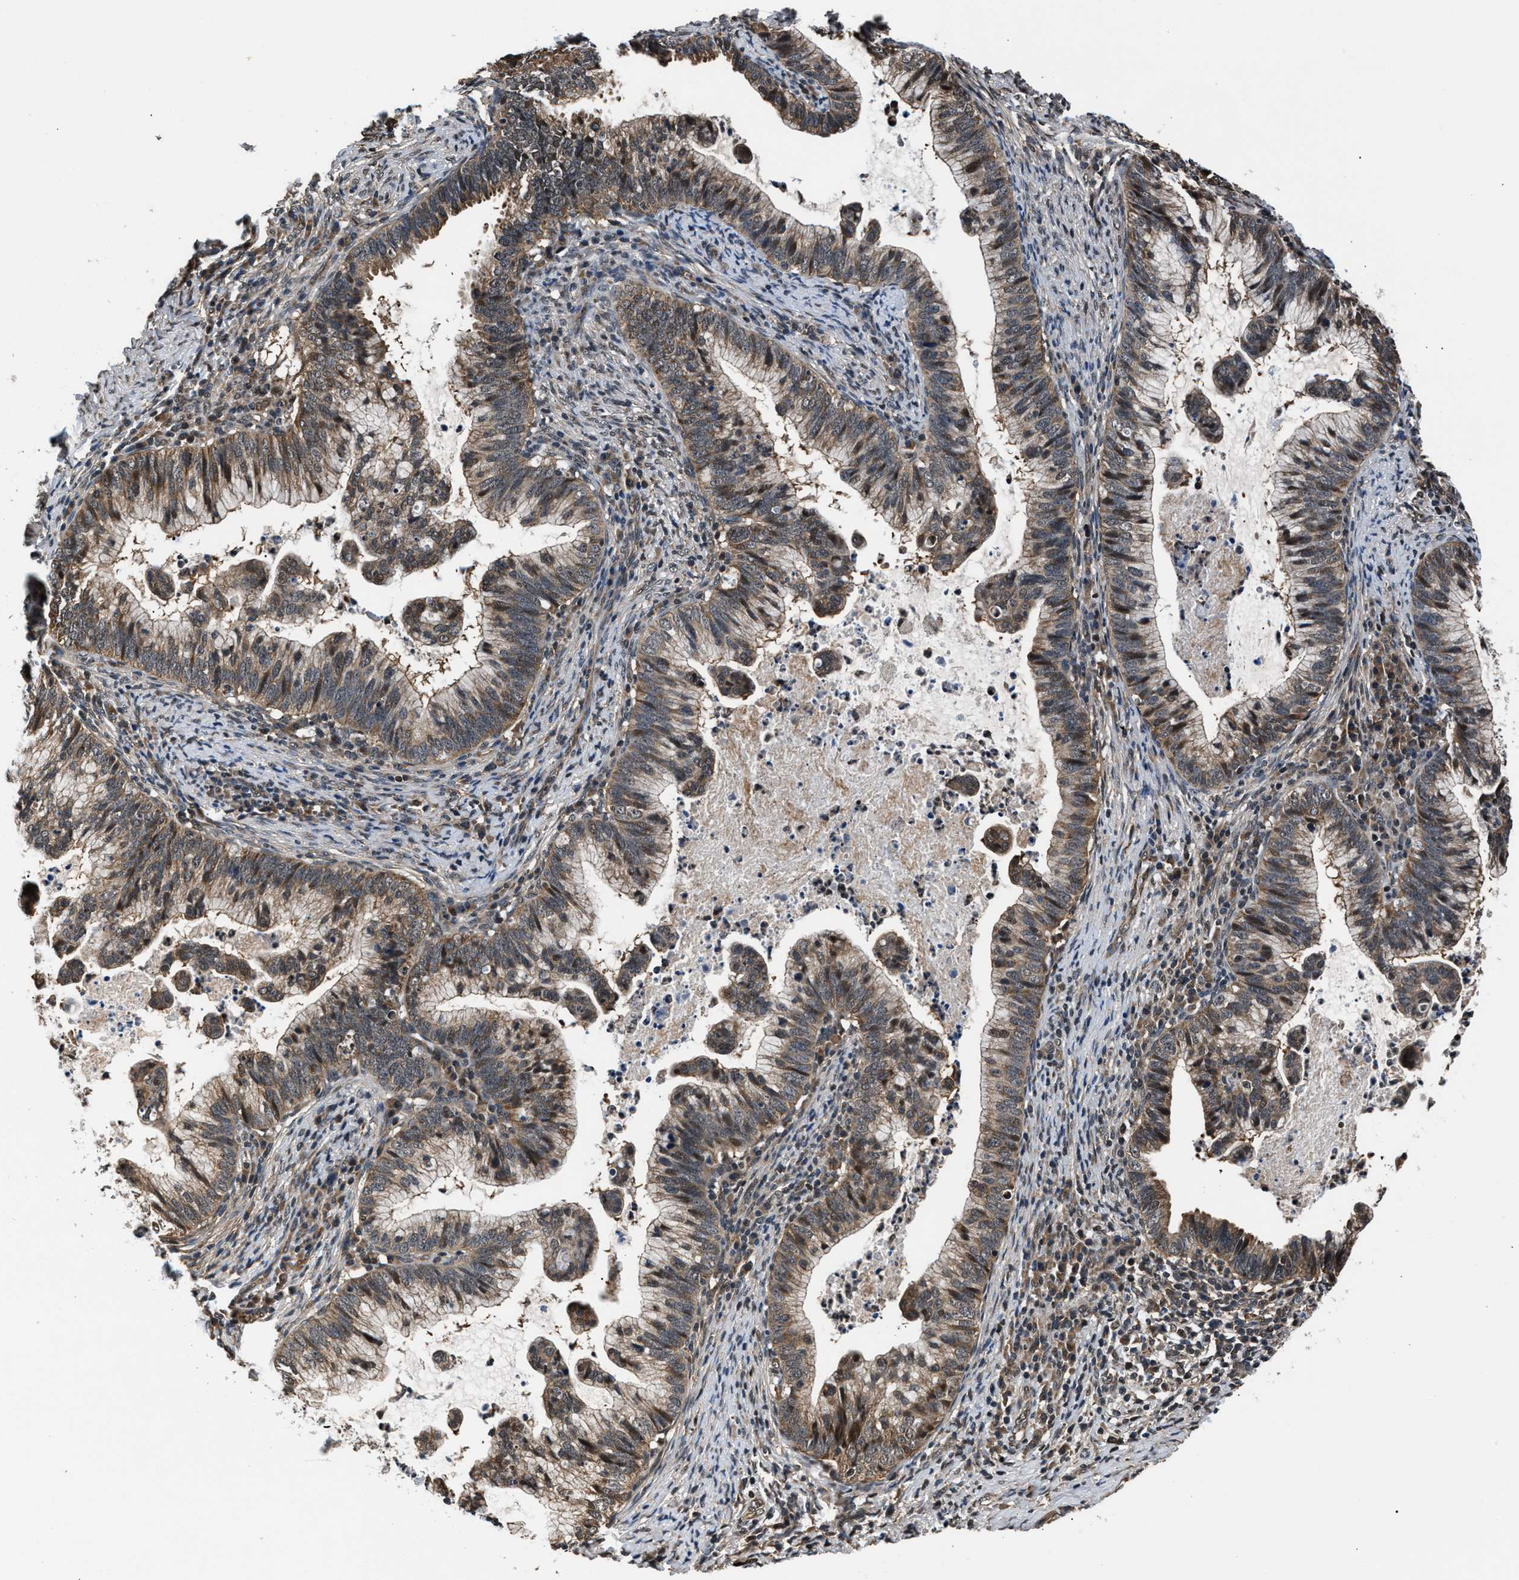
{"staining": {"intensity": "weak", "quantity": ">75%", "location": "cytoplasmic/membranous,nuclear"}, "tissue": "cervical cancer", "cell_type": "Tumor cells", "image_type": "cancer", "snomed": [{"axis": "morphology", "description": "Adenocarcinoma, NOS"}, {"axis": "topography", "description": "Cervix"}], "caption": "High-power microscopy captured an immunohistochemistry (IHC) histopathology image of cervical cancer, revealing weak cytoplasmic/membranous and nuclear expression in about >75% of tumor cells.", "gene": "RBM33", "patient": {"sex": "female", "age": 36}}